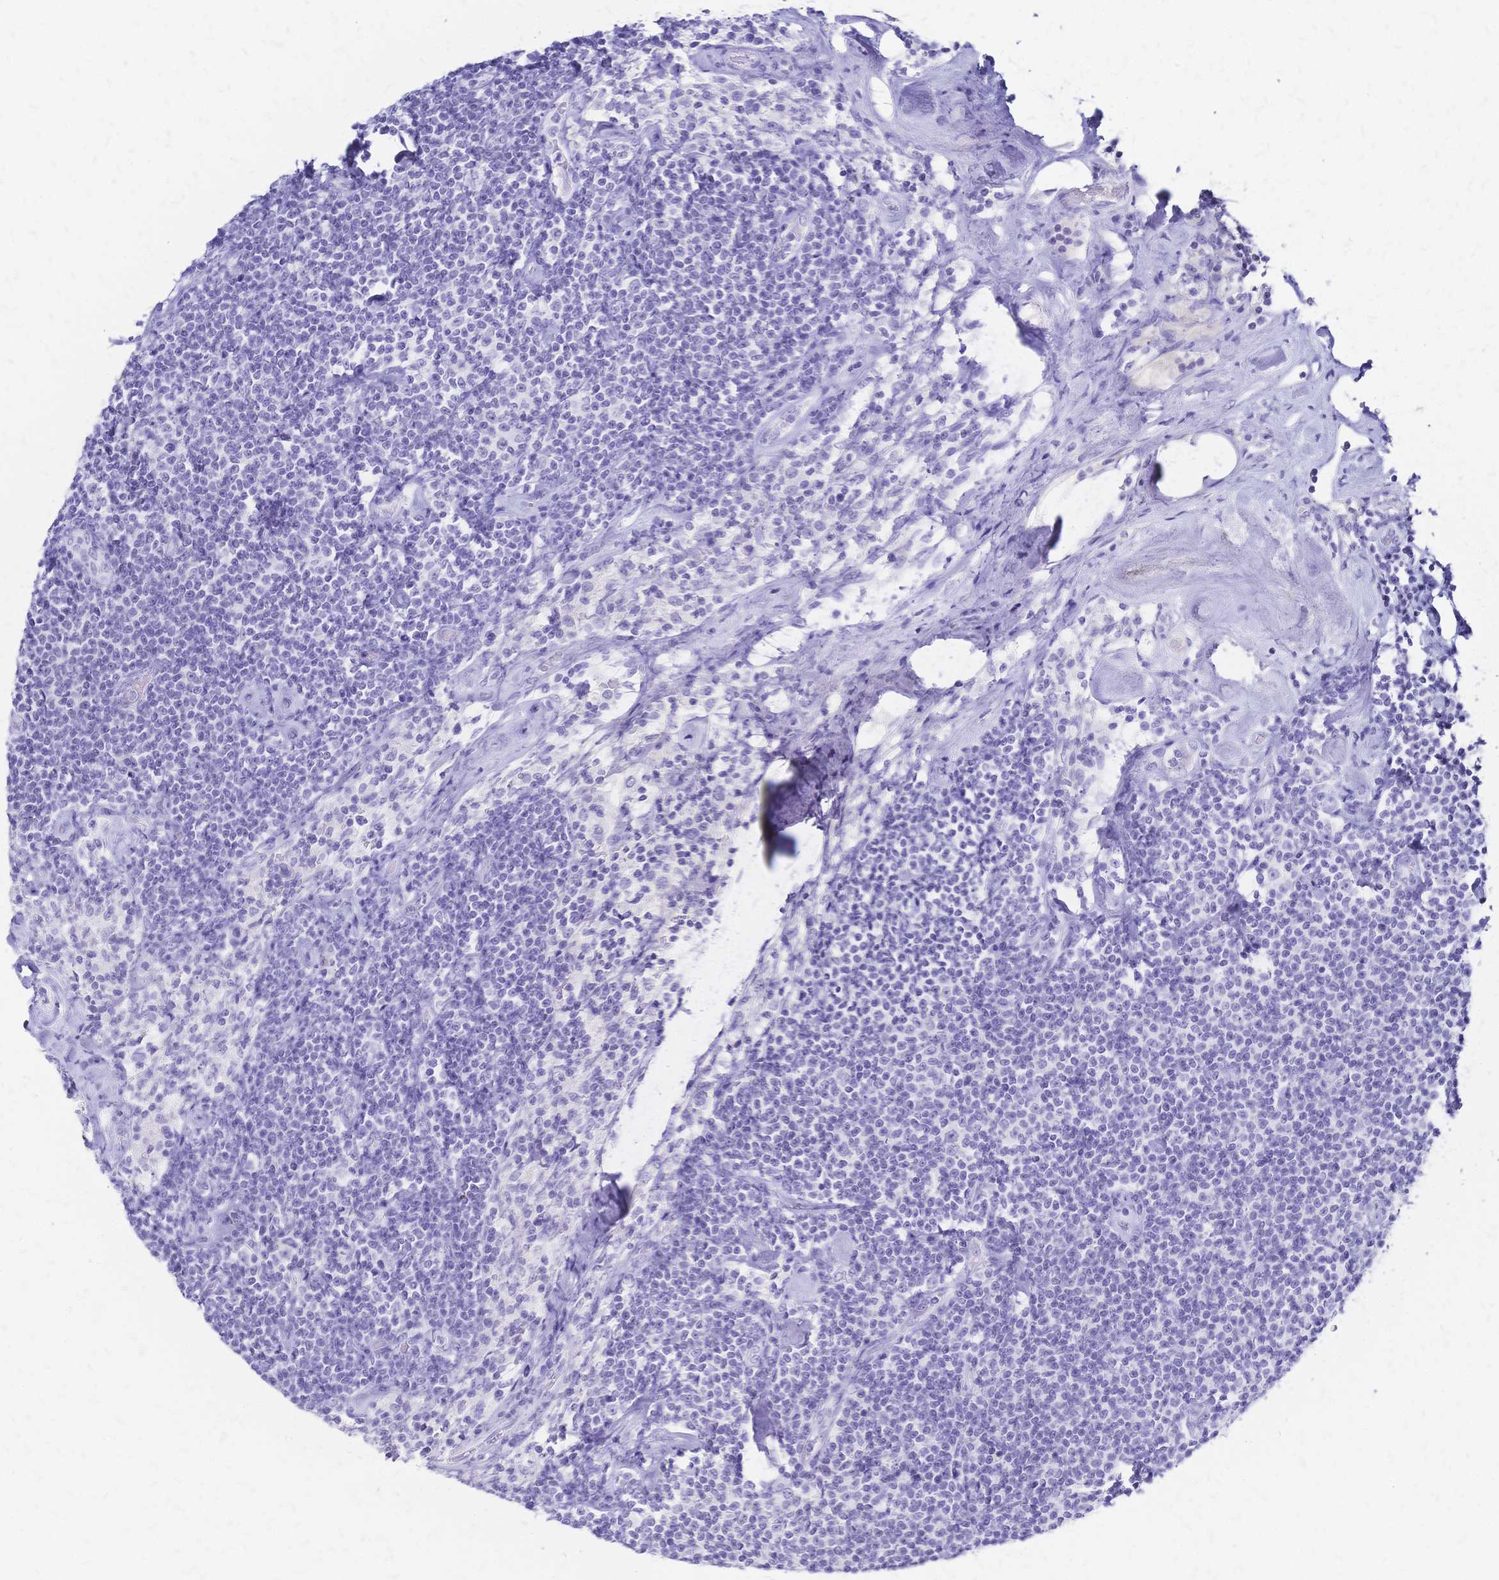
{"staining": {"intensity": "negative", "quantity": "none", "location": "none"}, "tissue": "lymphoma", "cell_type": "Tumor cells", "image_type": "cancer", "snomed": [{"axis": "morphology", "description": "Malignant lymphoma, non-Hodgkin's type, Low grade"}, {"axis": "topography", "description": "Lymph node"}], "caption": "Immunohistochemistry of human lymphoma exhibits no staining in tumor cells. (DAB IHC, high magnification).", "gene": "FA2H", "patient": {"sex": "male", "age": 81}}